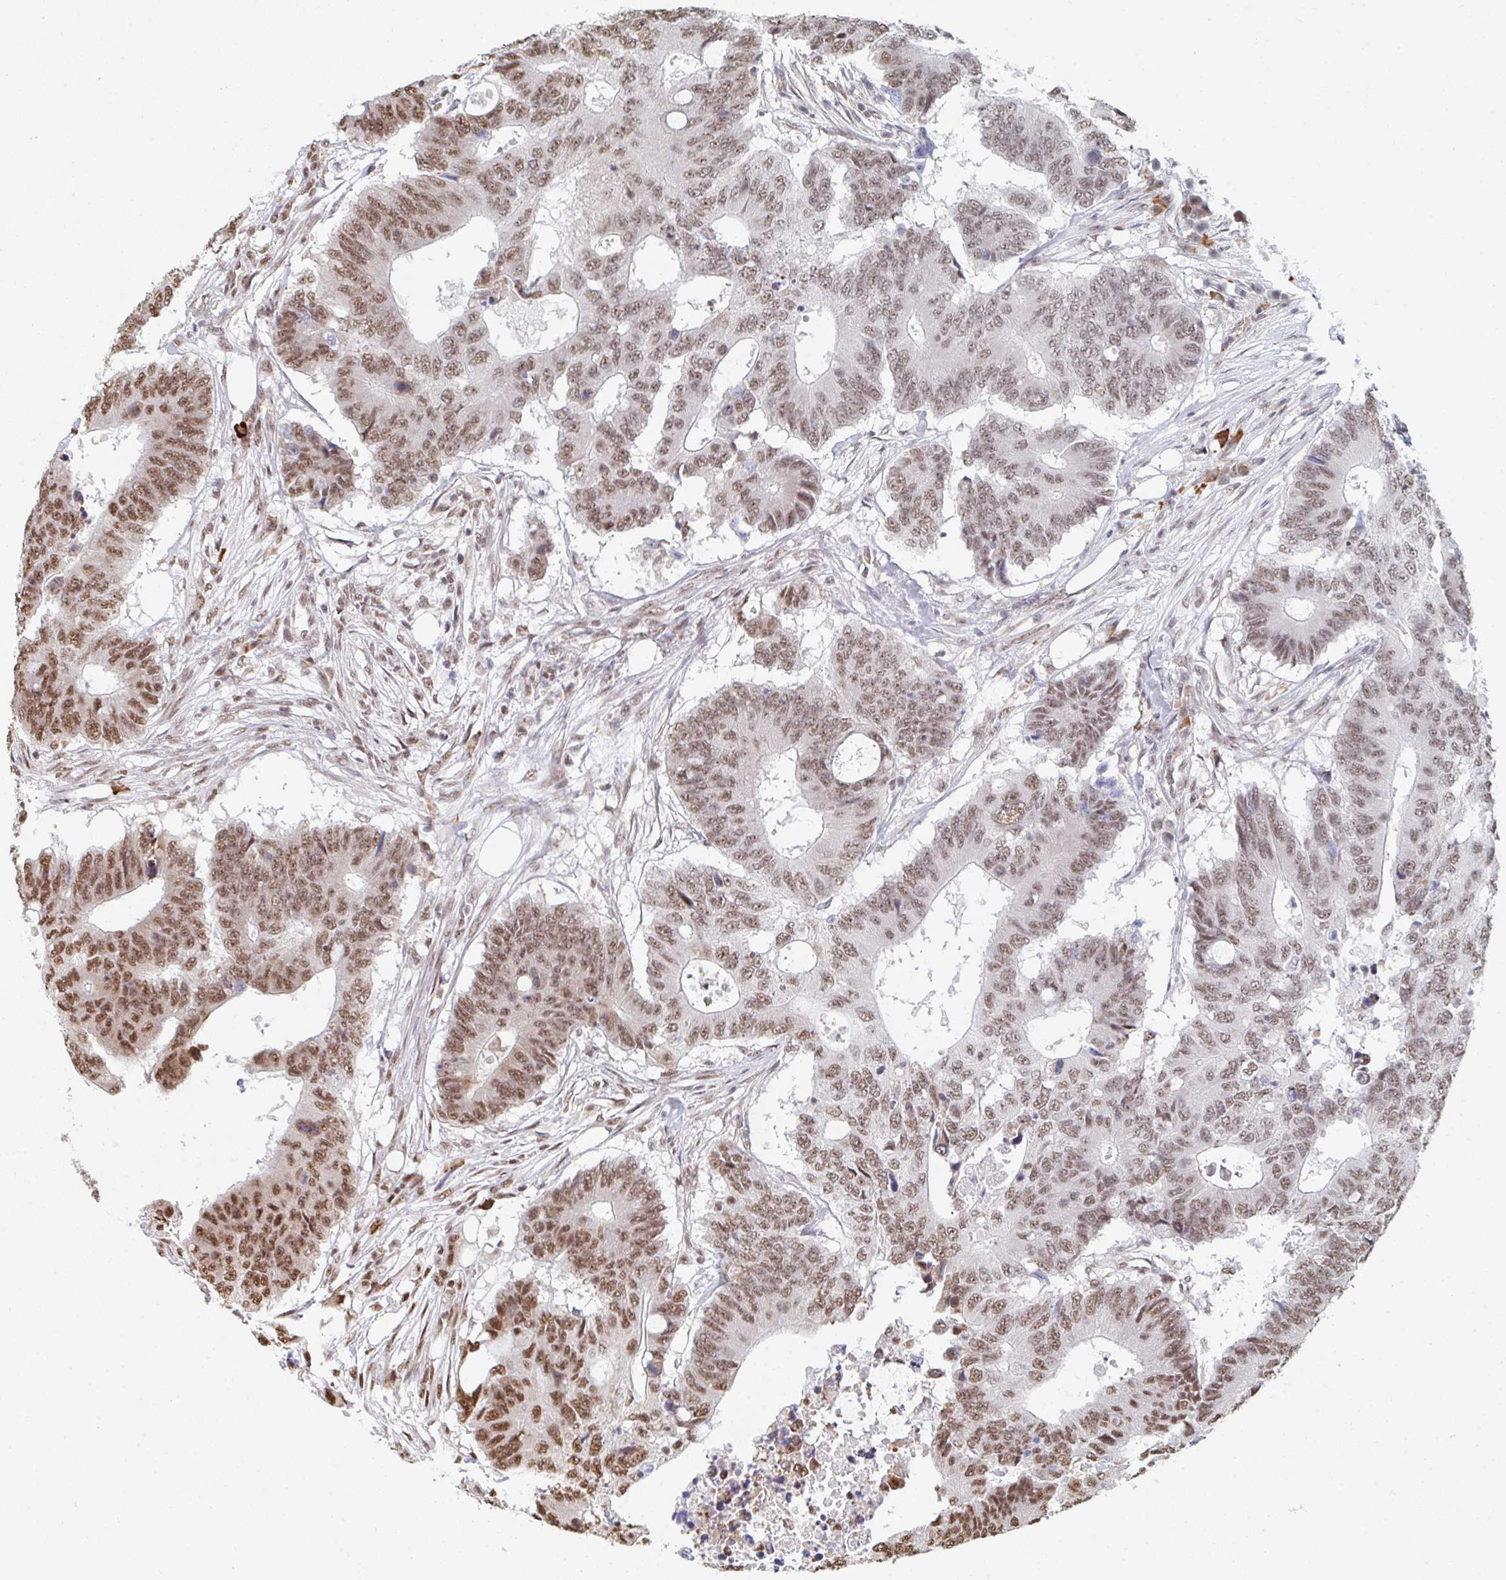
{"staining": {"intensity": "moderate", "quantity": ">75%", "location": "nuclear"}, "tissue": "colorectal cancer", "cell_type": "Tumor cells", "image_type": "cancer", "snomed": [{"axis": "morphology", "description": "Adenocarcinoma, NOS"}, {"axis": "topography", "description": "Colon"}], "caption": "Colorectal cancer (adenocarcinoma) stained with immunohistochemistry displays moderate nuclear positivity in about >75% of tumor cells.", "gene": "MBNL1", "patient": {"sex": "male", "age": 71}}